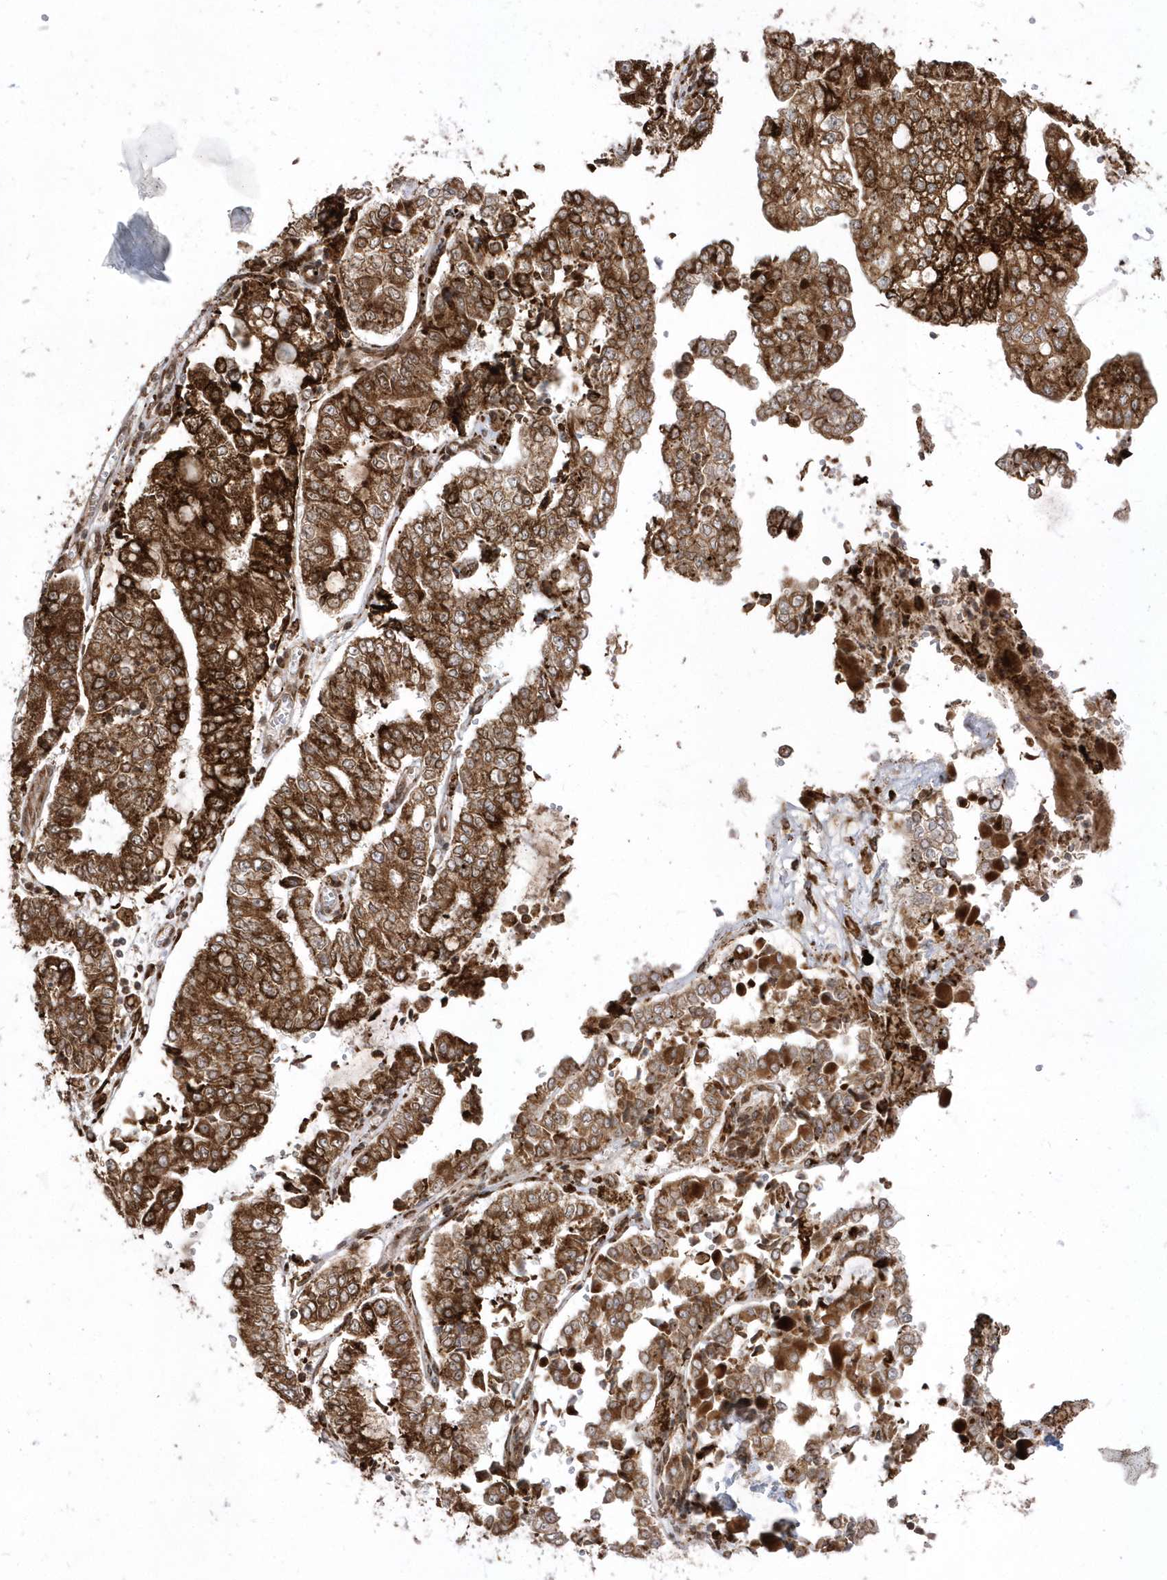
{"staining": {"intensity": "strong", "quantity": ">75%", "location": "cytoplasmic/membranous,nuclear"}, "tissue": "stomach cancer", "cell_type": "Tumor cells", "image_type": "cancer", "snomed": [{"axis": "morphology", "description": "Adenocarcinoma, NOS"}, {"axis": "topography", "description": "Stomach"}], "caption": "IHC of adenocarcinoma (stomach) shows high levels of strong cytoplasmic/membranous and nuclear staining in about >75% of tumor cells.", "gene": "EPC2", "patient": {"sex": "male", "age": 76}}